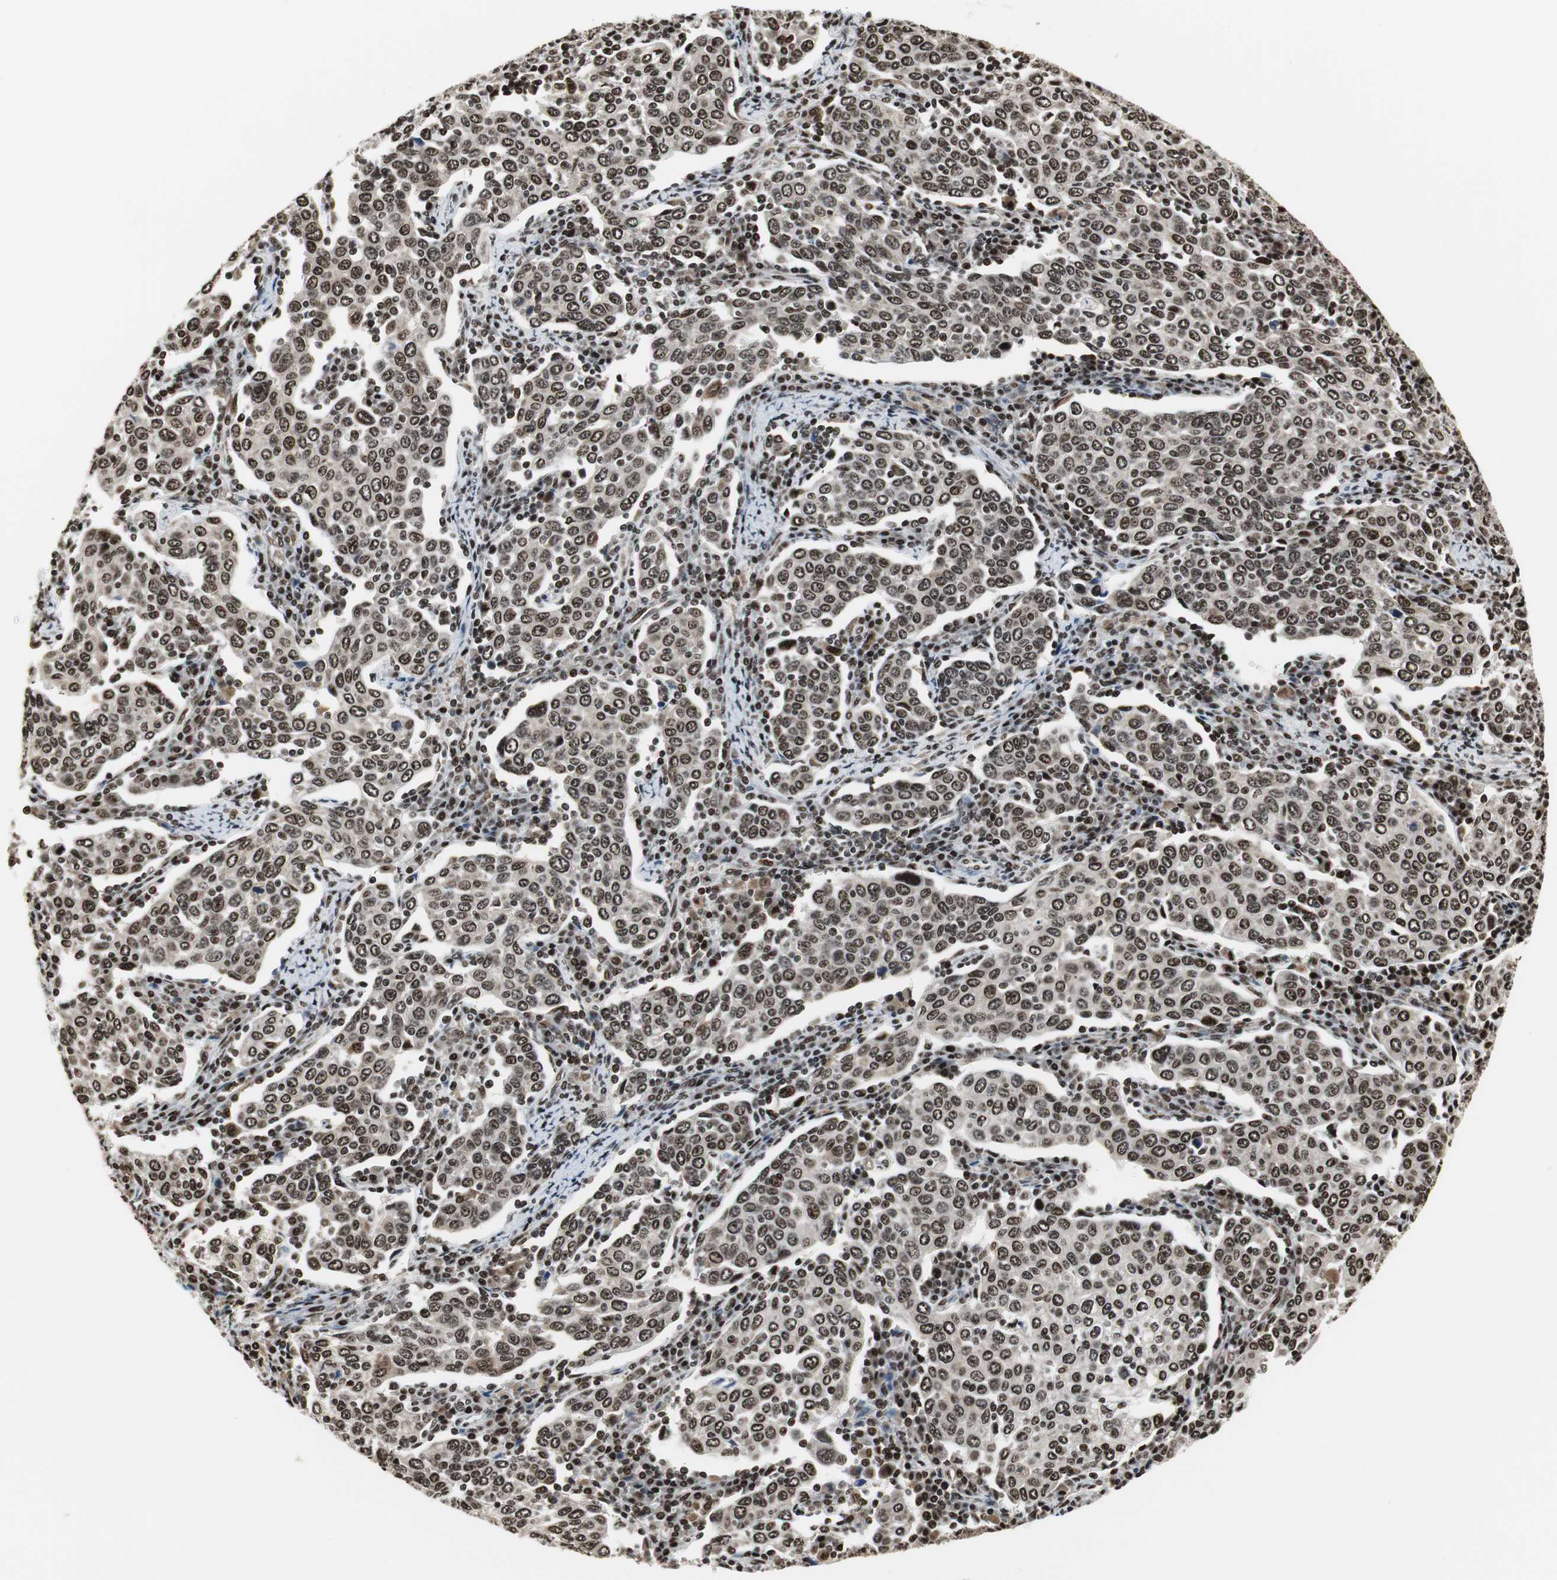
{"staining": {"intensity": "moderate", "quantity": ">75%", "location": "cytoplasmic/membranous,nuclear"}, "tissue": "cervical cancer", "cell_type": "Tumor cells", "image_type": "cancer", "snomed": [{"axis": "morphology", "description": "Squamous cell carcinoma, NOS"}, {"axis": "topography", "description": "Cervix"}], "caption": "The immunohistochemical stain shows moderate cytoplasmic/membranous and nuclear positivity in tumor cells of cervical cancer (squamous cell carcinoma) tissue.", "gene": "PARN", "patient": {"sex": "female", "age": 40}}